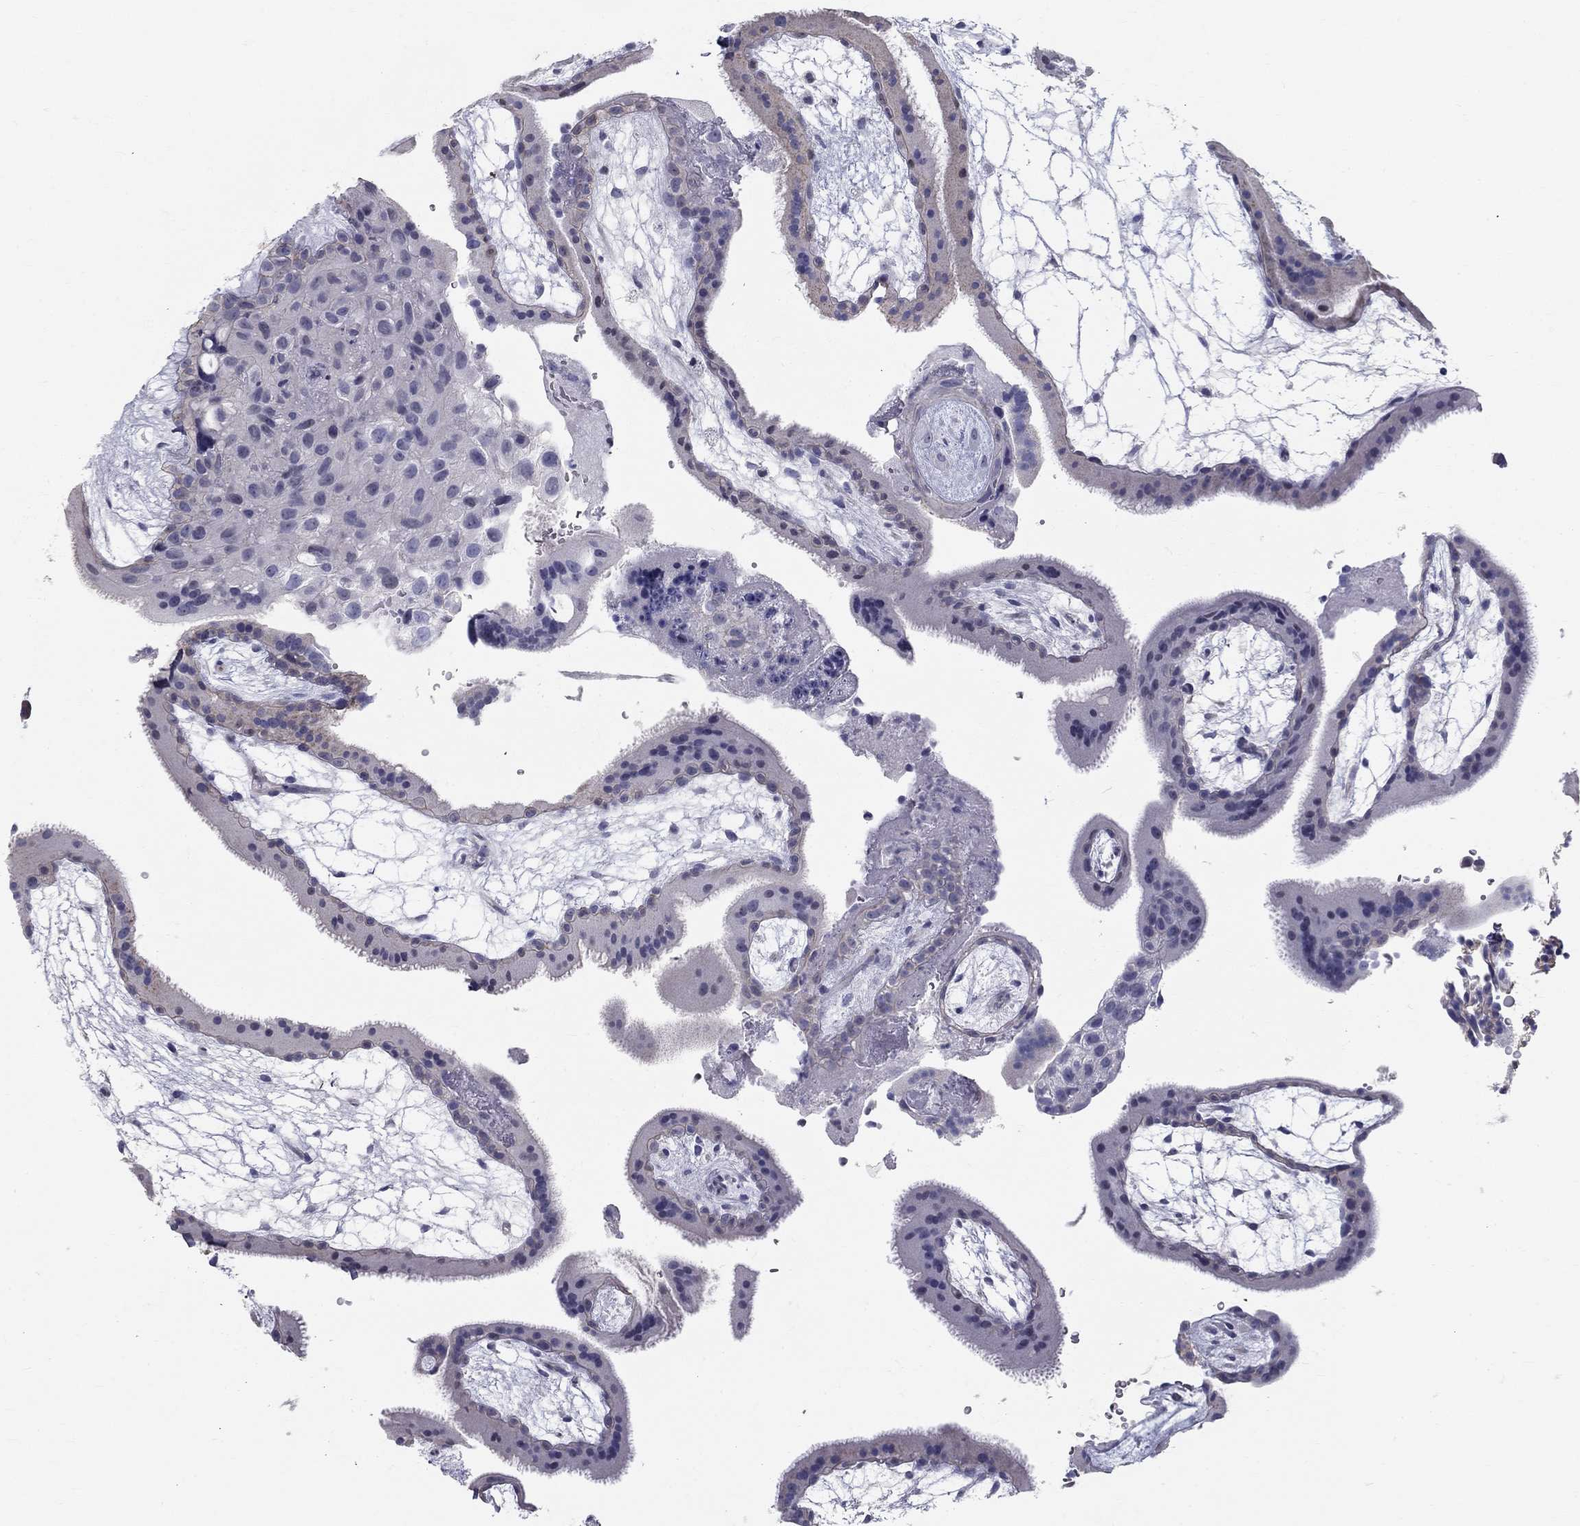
{"staining": {"intensity": "negative", "quantity": "none", "location": "none"}, "tissue": "placenta", "cell_type": "Decidual cells", "image_type": "normal", "snomed": [{"axis": "morphology", "description": "Normal tissue, NOS"}, {"axis": "topography", "description": "Placenta"}], "caption": "This is a photomicrograph of immunohistochemistry staining of benign placenta, which shows no expression in decidual cells.", "gene": "ENSG00000290147", "patient": {"sex": "female", "age": 19}}